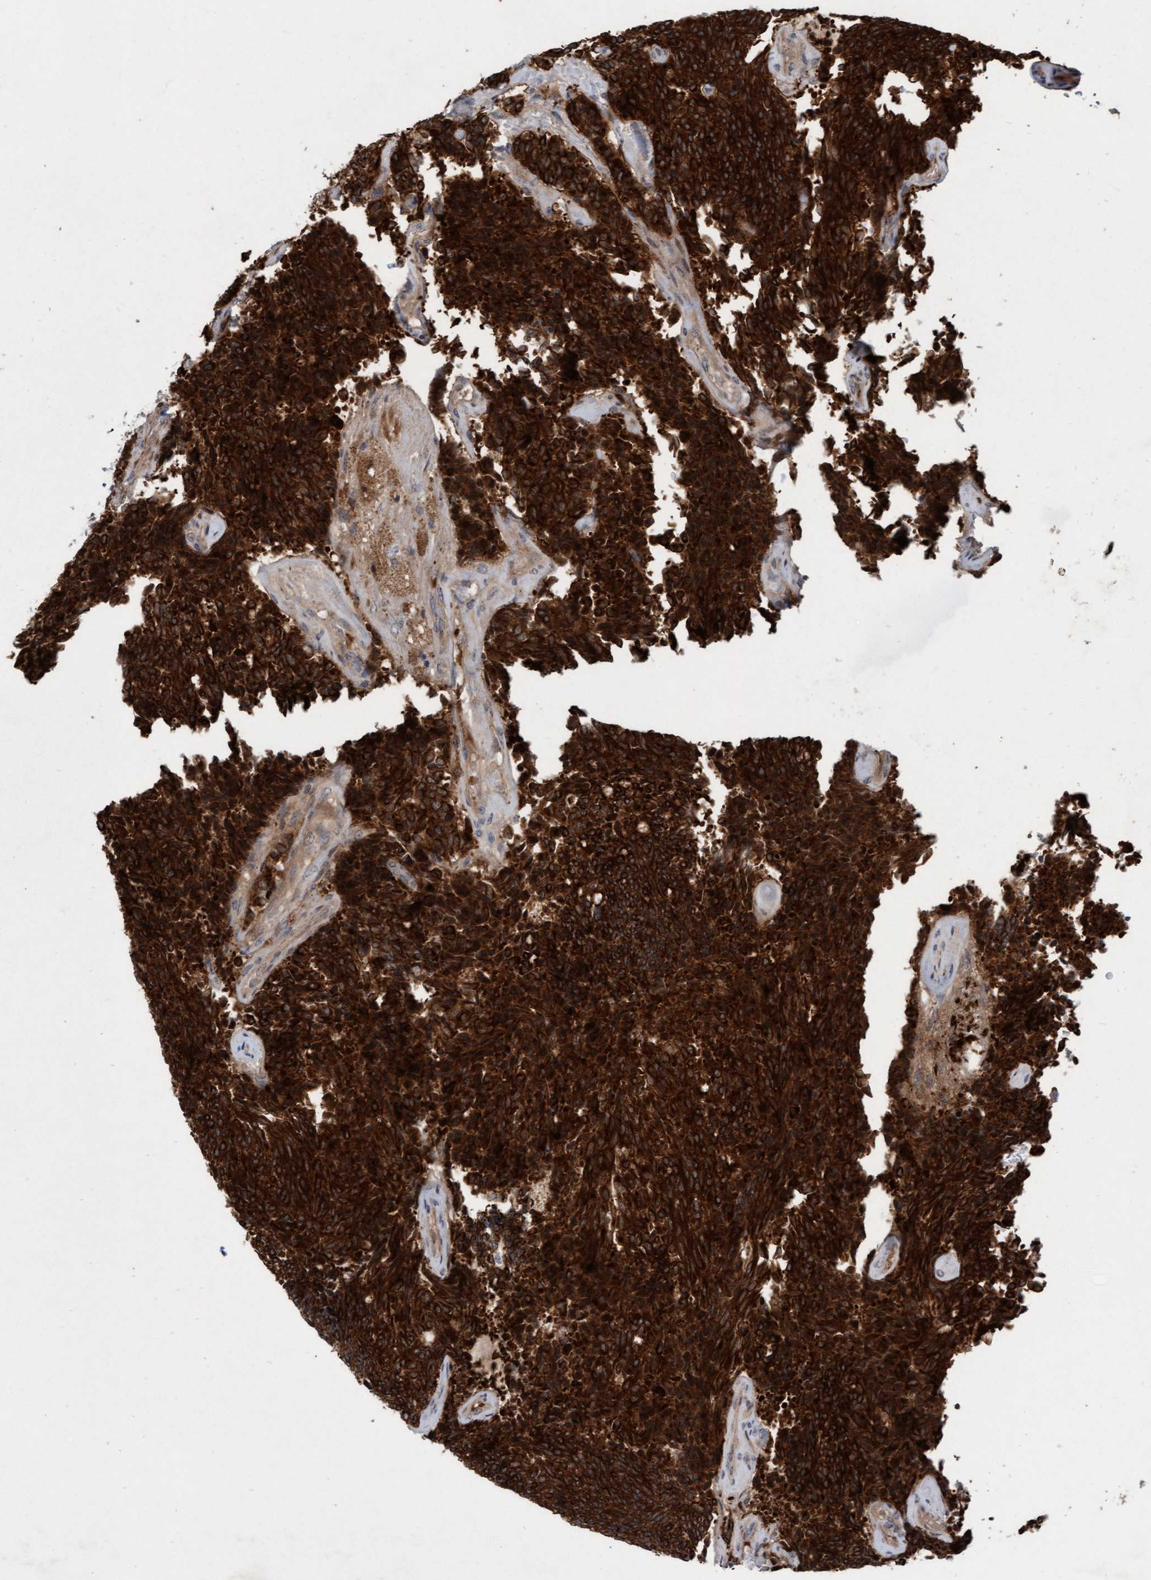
{"staining": {"intensity": "strong", "quantity": ">75%", "location": "cytoplasmic/membranous,nuclear"}, "tissue": "carcinoid", "cell_type": "Tumor cells", "image_type": "cancer", "snomed": [{"axis": "morphology", "description": "Carcinoid, malignant, NOS"}, {"axis": "topography", "description": "Pancreas"}], "caption": "An IHC histopathology image of tumor tissue is shown. Protein staining in brown labels strong cytoplasmic/membranous and nuclear positivity in malignant carcinoid within tumor cells.", "gene": "RAP1GAP2", "patient": {"sex": "female", "age": 54}}